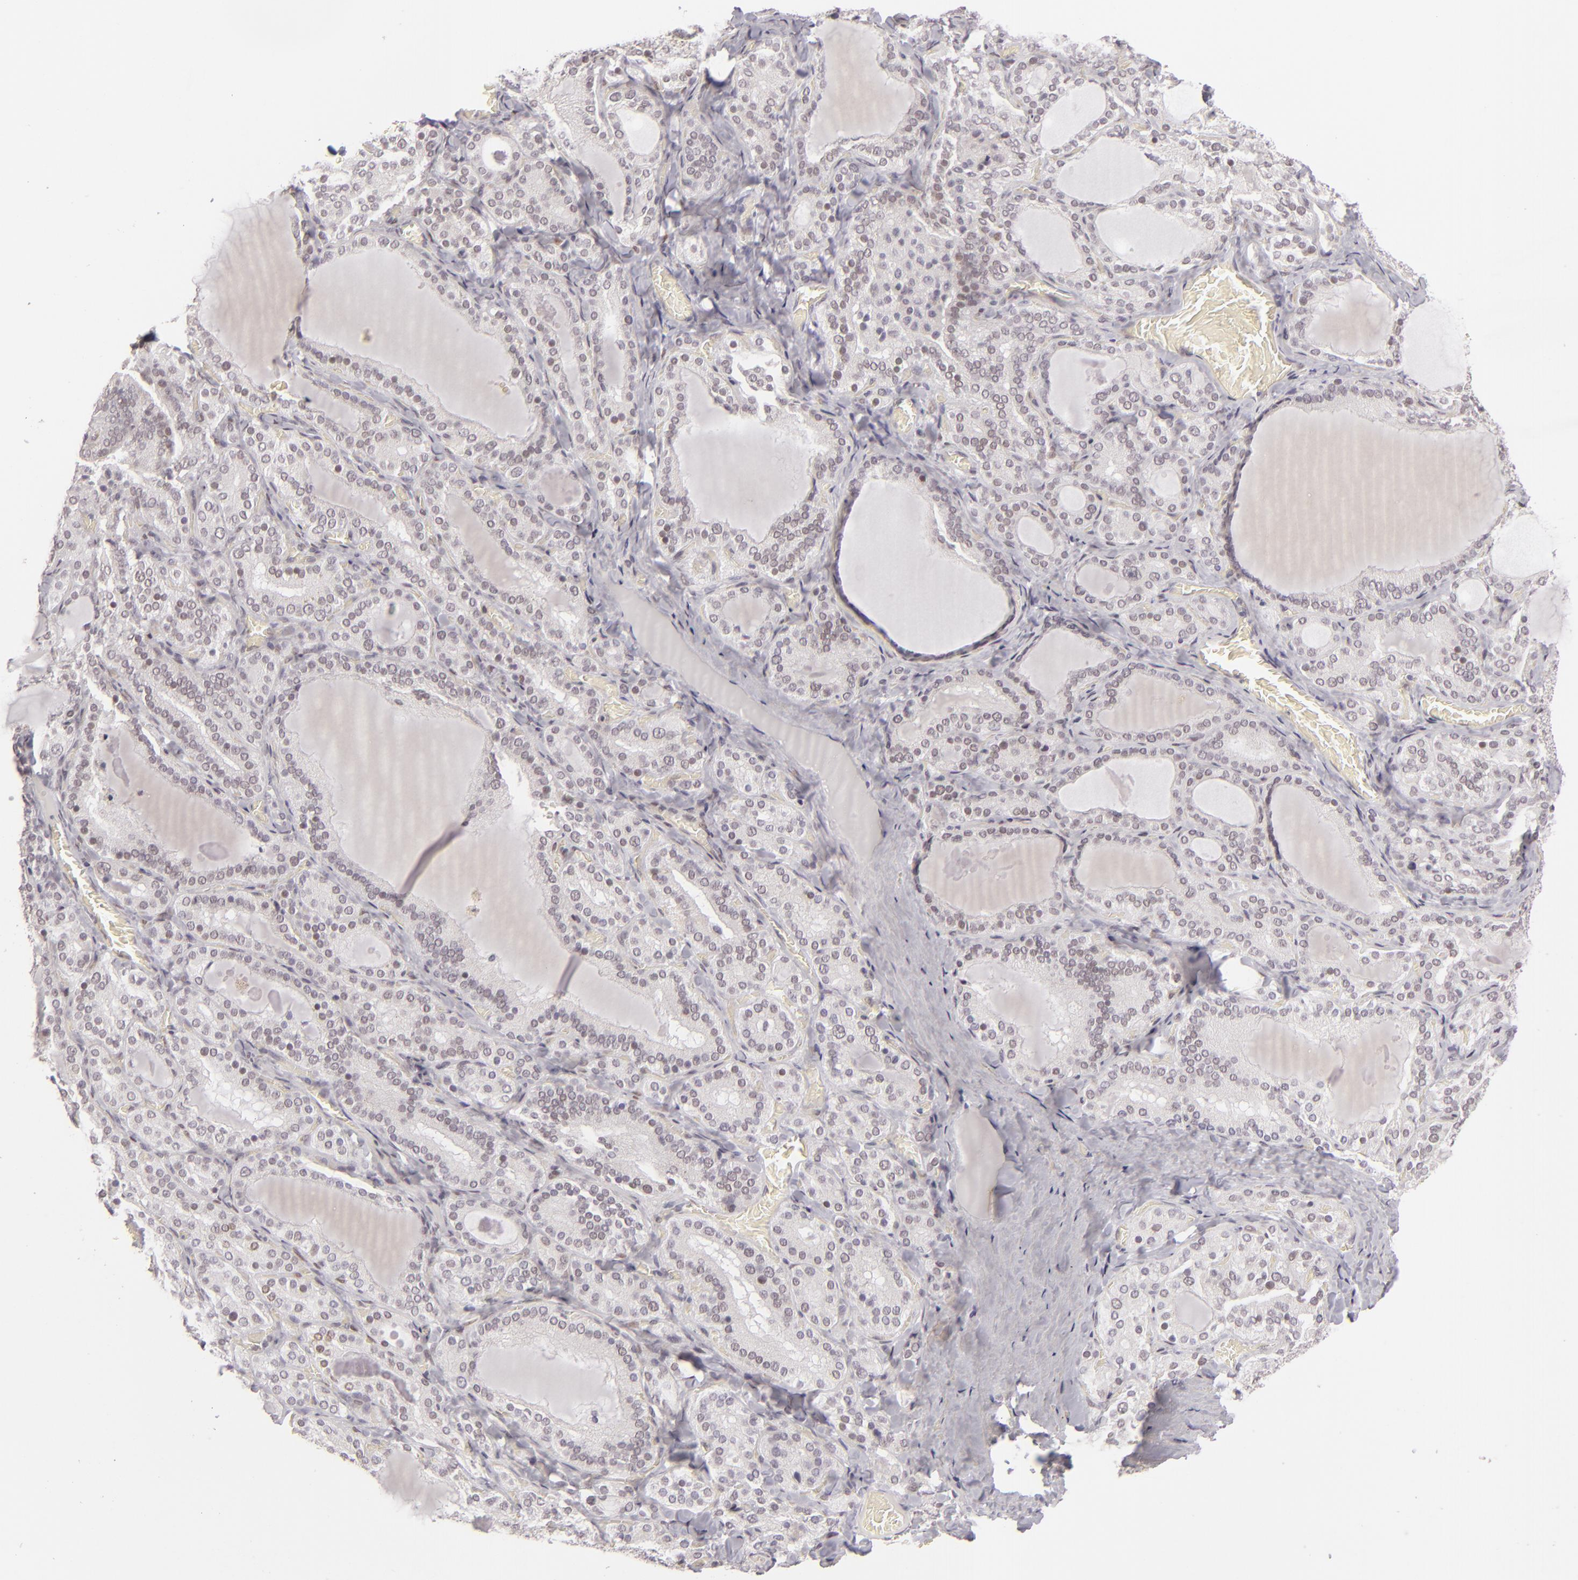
{"staining": {"intensity": "weak", "quantity": "<25%", "location": "nuclear"}, "tissue": "thyroid gland", "cell_type": "Glandular cells", "image_type": "normal", "snomed": [{"axis": "morphology", "description": "Normal tissue, NOS"}, {"axis": "topography", "description": "Thyroid gland"}], "caption": "The photomicrograph displays no staining of glandular cells in normal thyroid gland. Nuclei are stained in blue.", "gene": "SIX1", "patient": {"sex": "female", "age": 33}}